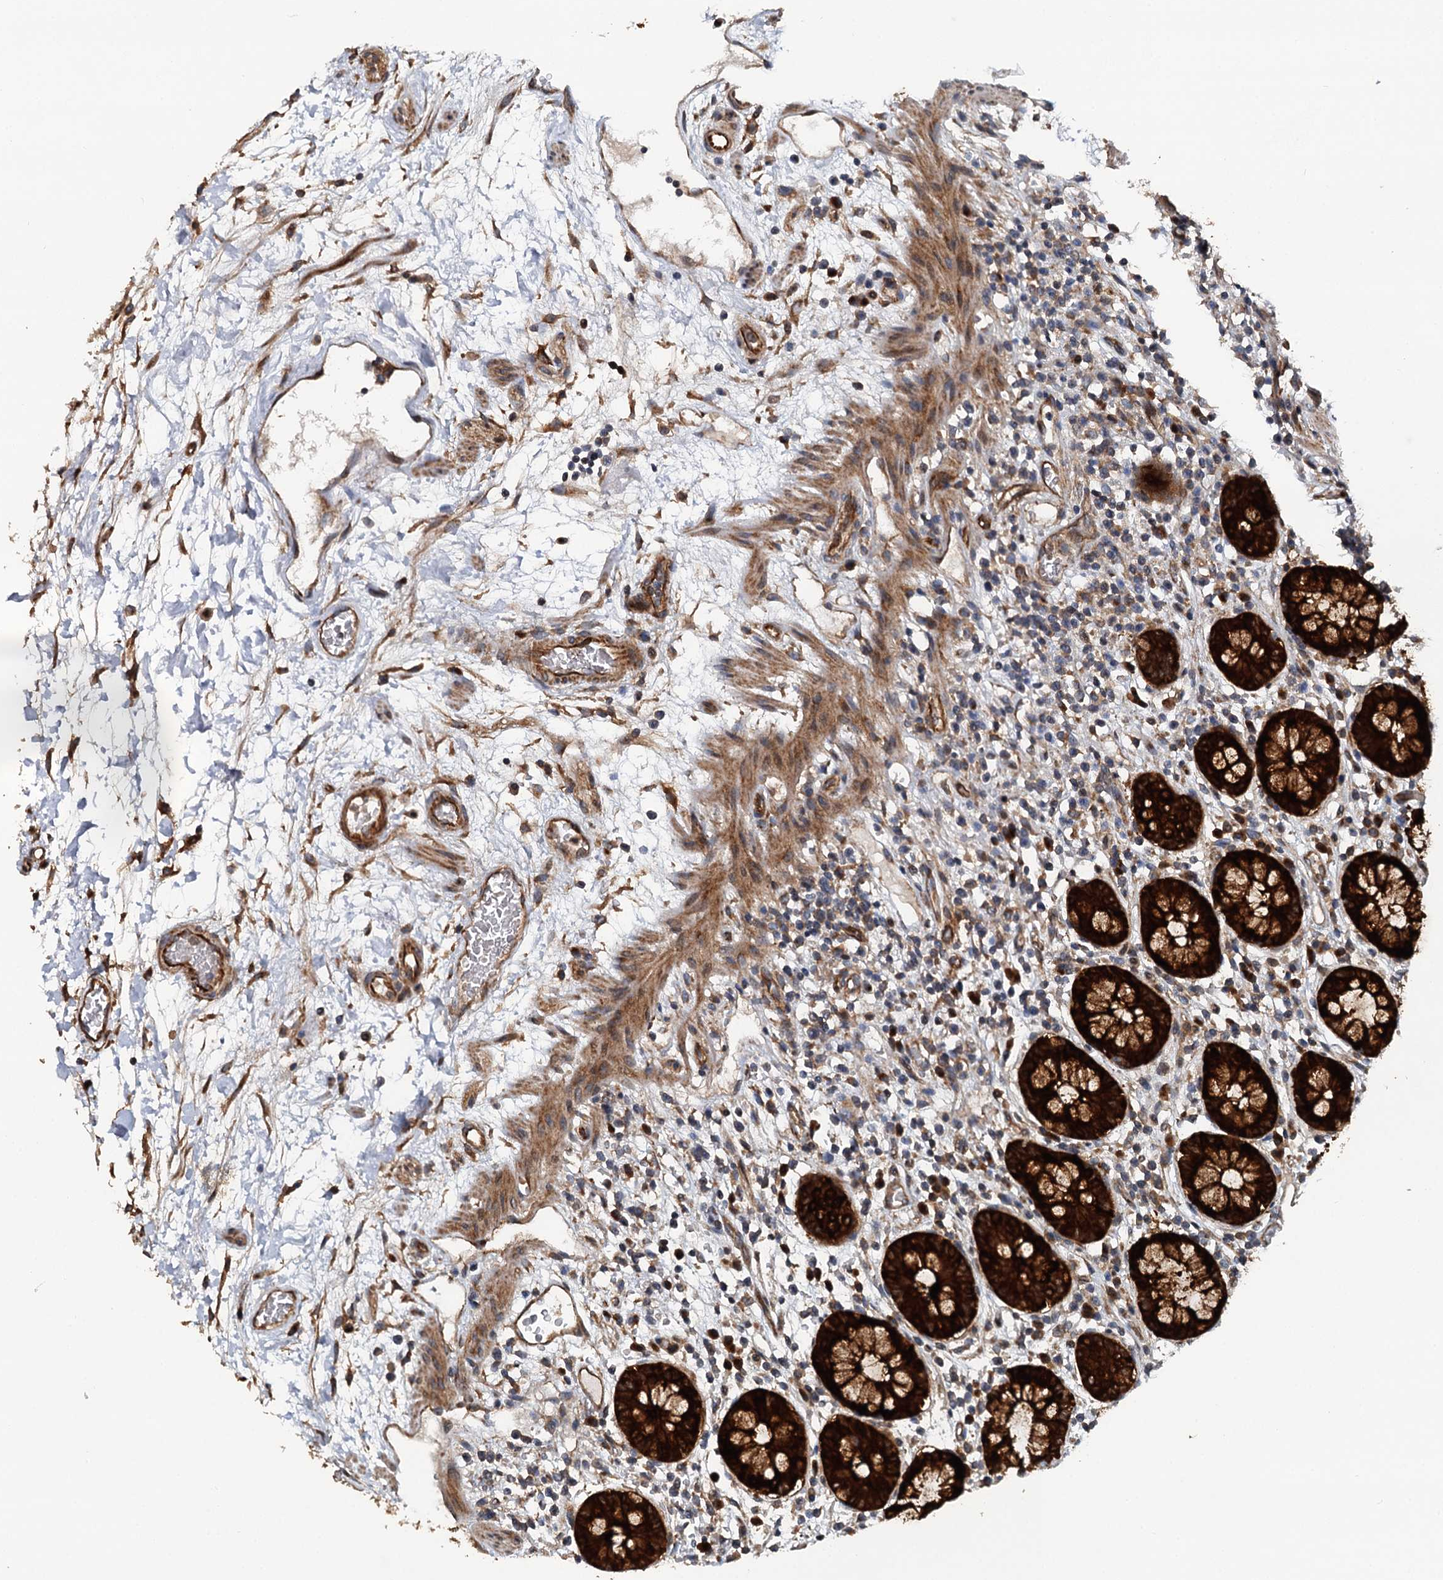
{"staining": {"intensity": "moderate", "quantity": ">75%", "location": "cytoplasmic/membranous"}, "tissue": "colon", "cell_type": "Endothelial cells", "image_type": "normal", "snomed": [{"axis": "morphology", "description": "Normal tissue, NOS"}, {"axis": "topography", "description": "Colon"}], "caption": "High-magnification brightfield microscopy of benign colon stained with DAB (brown) and counterstained with hematoxylin (blue). endothelial cells exhibit moderate cytoplasmic/membranous positivity is appreciated in approximately>75% of cells. (Stains: DAB in brown, nuclei in blue, Microscopy: brightfield microscopy at high magnification).", "gene": "LRRK2", "patient": {"sex": "female", "age": 79}}